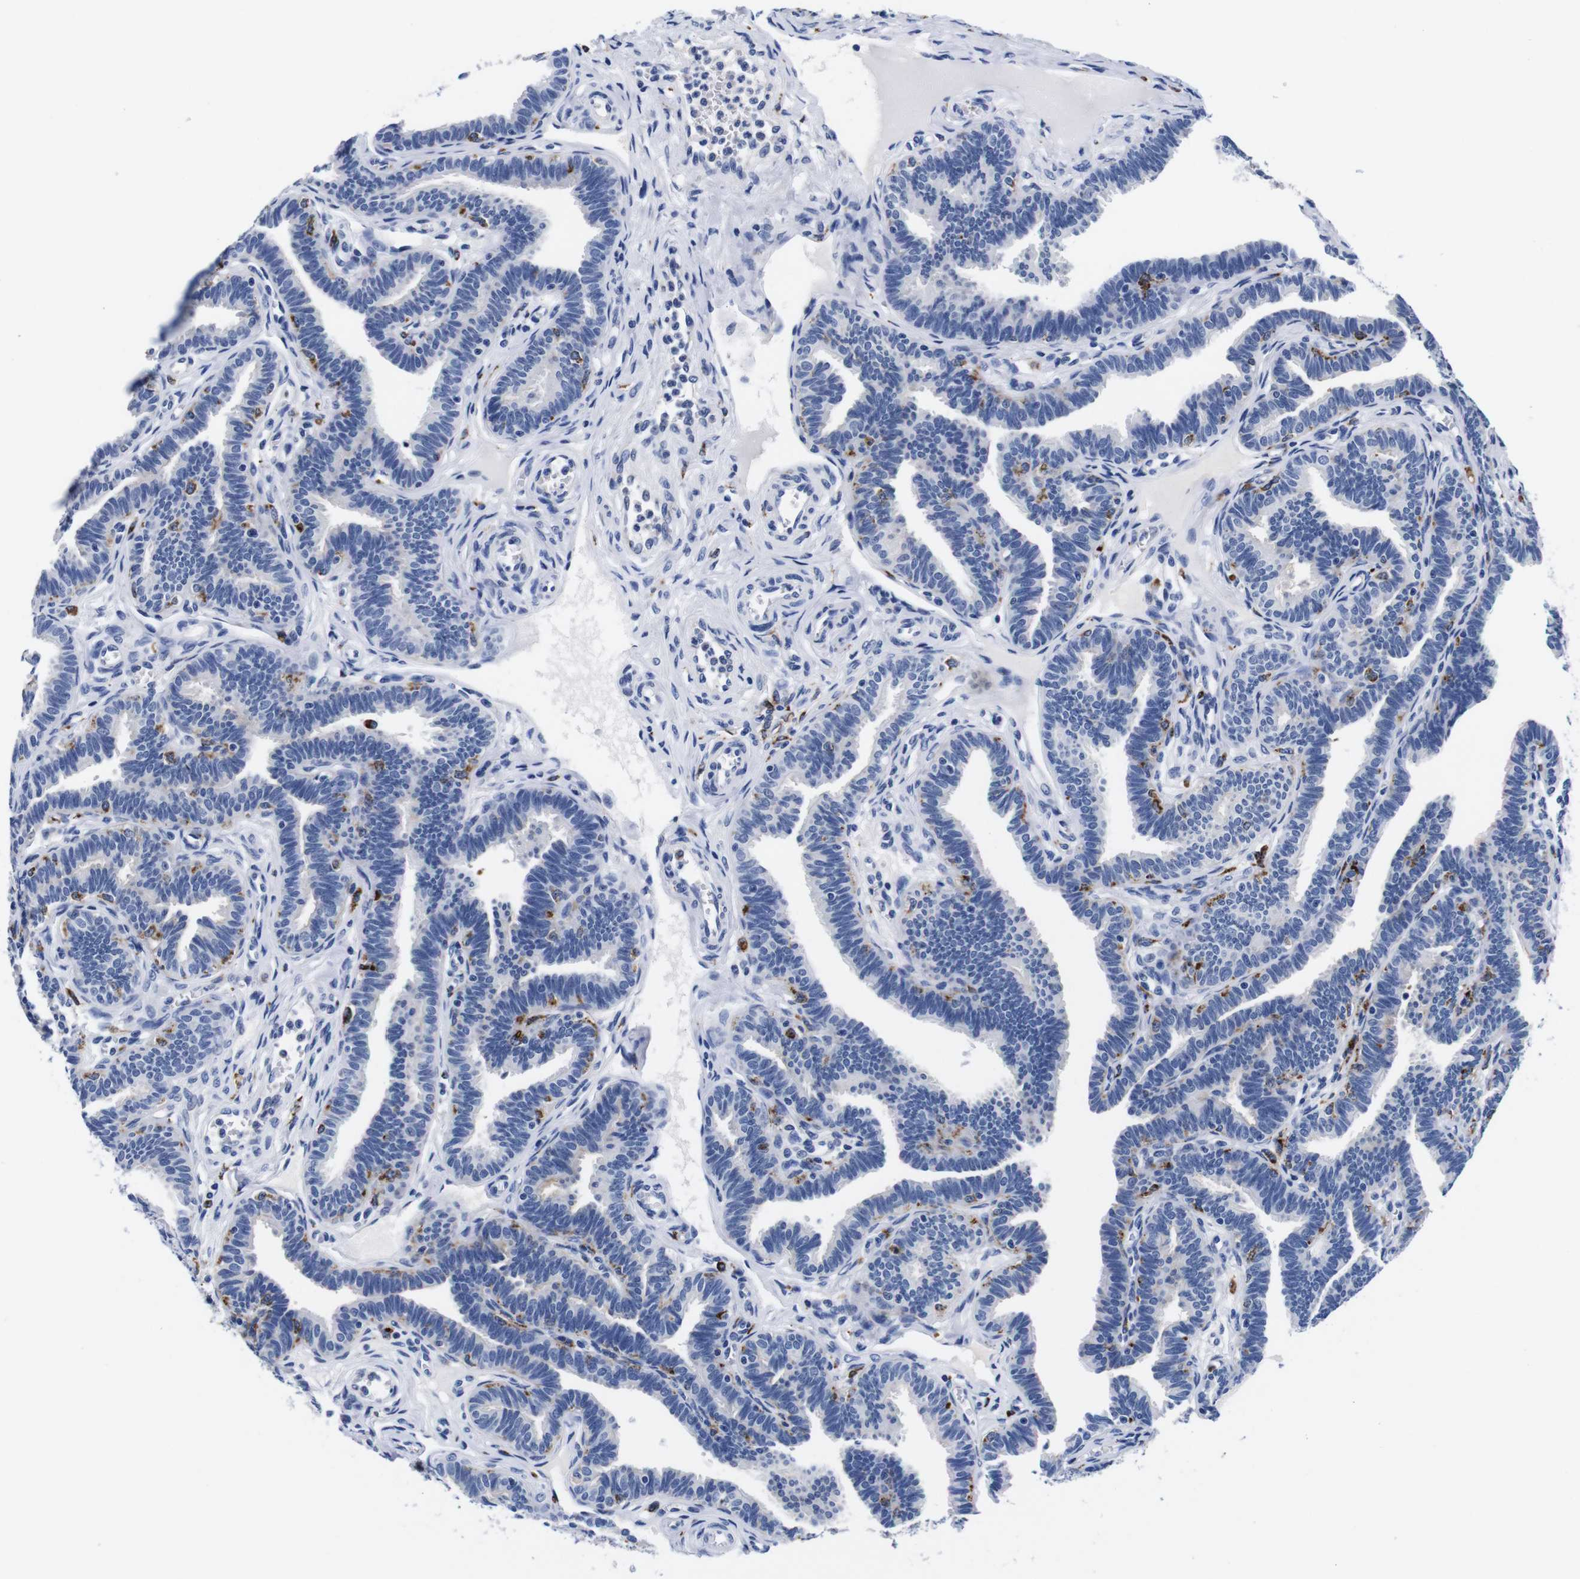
{"staining": {"intensity": "negative", "quantity": "none", "location": "none"}, "tissue": "fallopian tube", "cell_type": "Glandular cells", "image_type": "normal", "snomed": [{"axis": "morphology", "description": "Normal tissue, NOS"}, {"axis": "topography", "description": "Fallopian tube"}, {"axis": "topography", "description": "Ovary"}], "caption": "Histopathology image shows no protein expression in glandular cells of unremarkable fallopian tube. The staining is performed using DAB (3,3'-diaminobenzidine) brown chromogen with nuclei counter-stained in using hematoxylin.", "gene": "ENSG00000248993", "patient": {"sex": "female", "age": 23}}